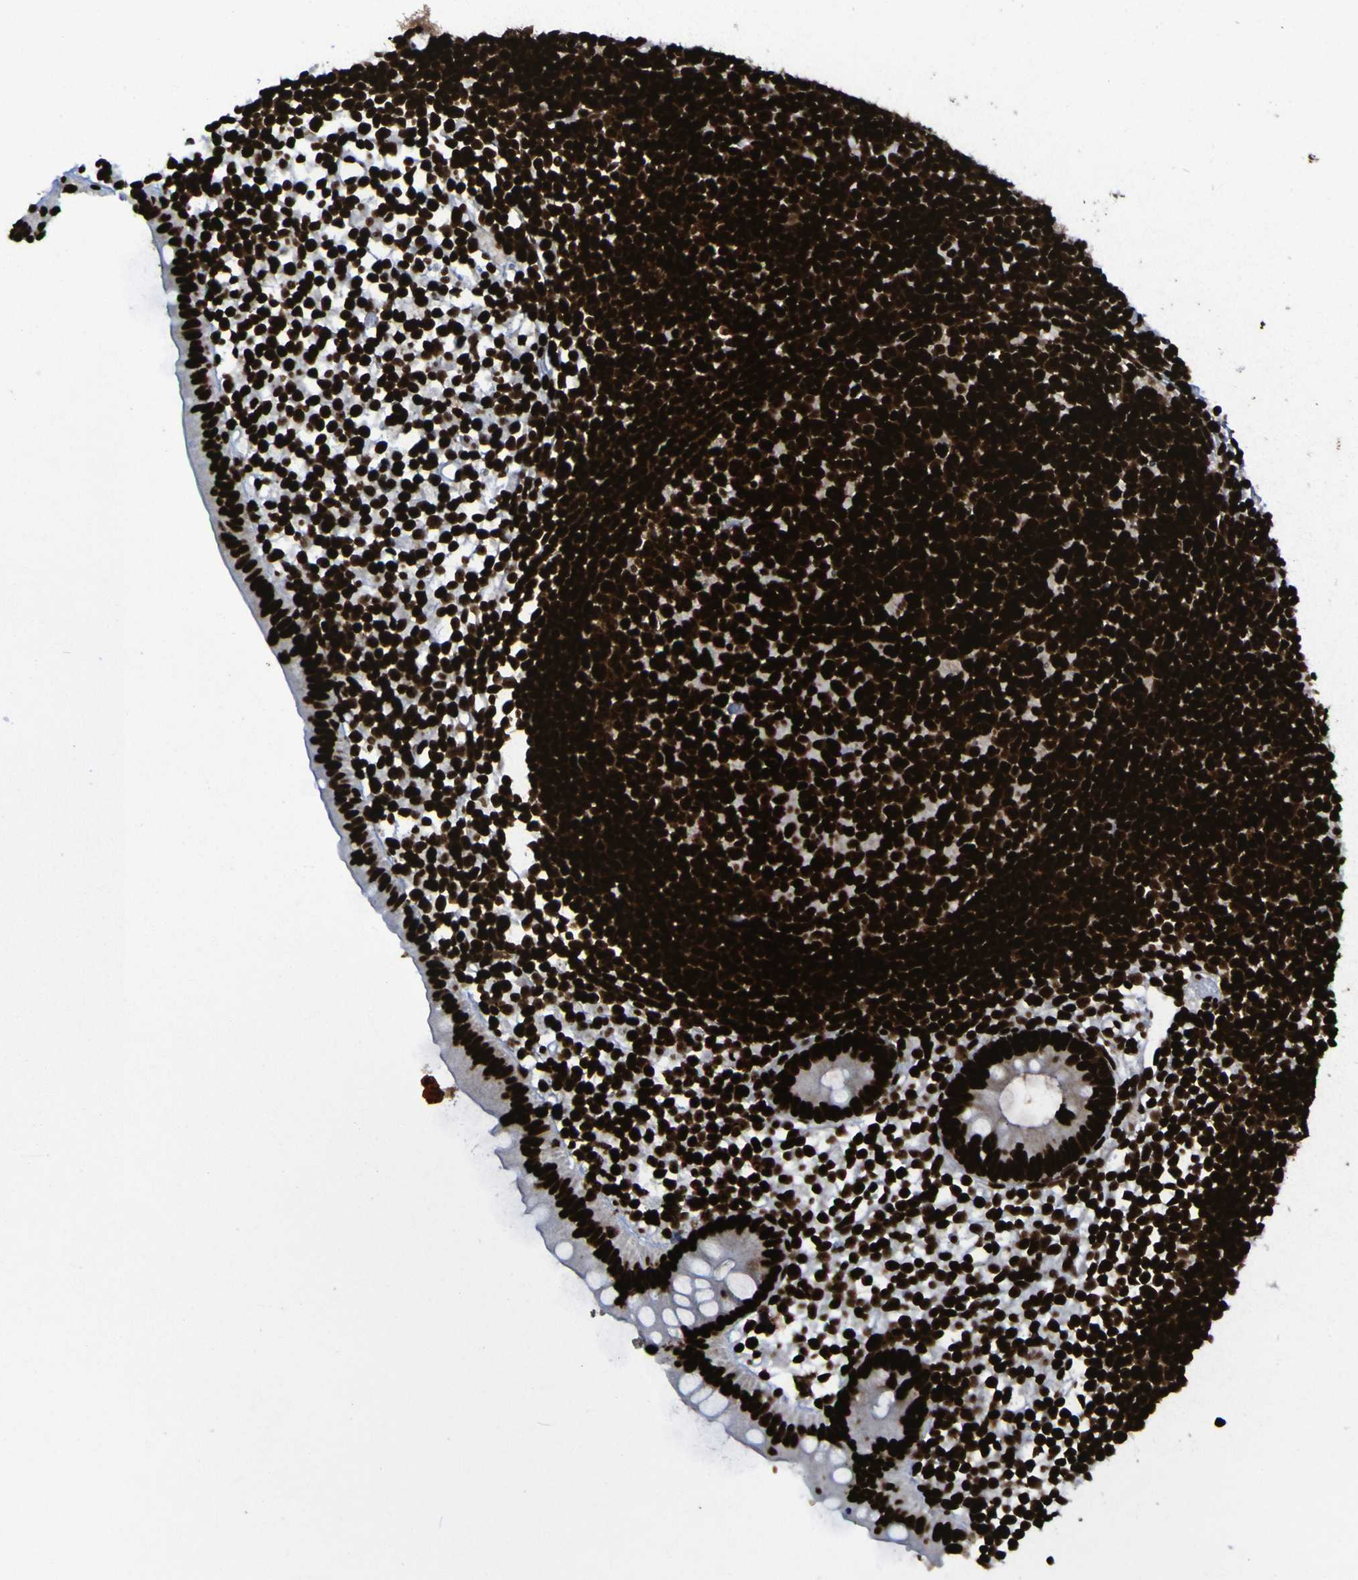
{"staining": {"intensity": "strong", "quantity": ">75%", "location": "nuclear"}, "tissue": "appendix", "cell_type": "Glandular cells", "image_type": "normal", "snomed": [{"axis": "morphology", "description": "Normal tissue, NOS"}, {"axis": "topography", "description": "Appendix"}], "caption": "An immunohistochemistry histopathology image of benign tissue is shown. Protein staining in brown highlights strong nuclear positivity in appendix within glandular cells. (IHC, brightfield microscopy, high magnification).", "gene": "NPM1", "patient": {"sex": "female", "age": 20}}